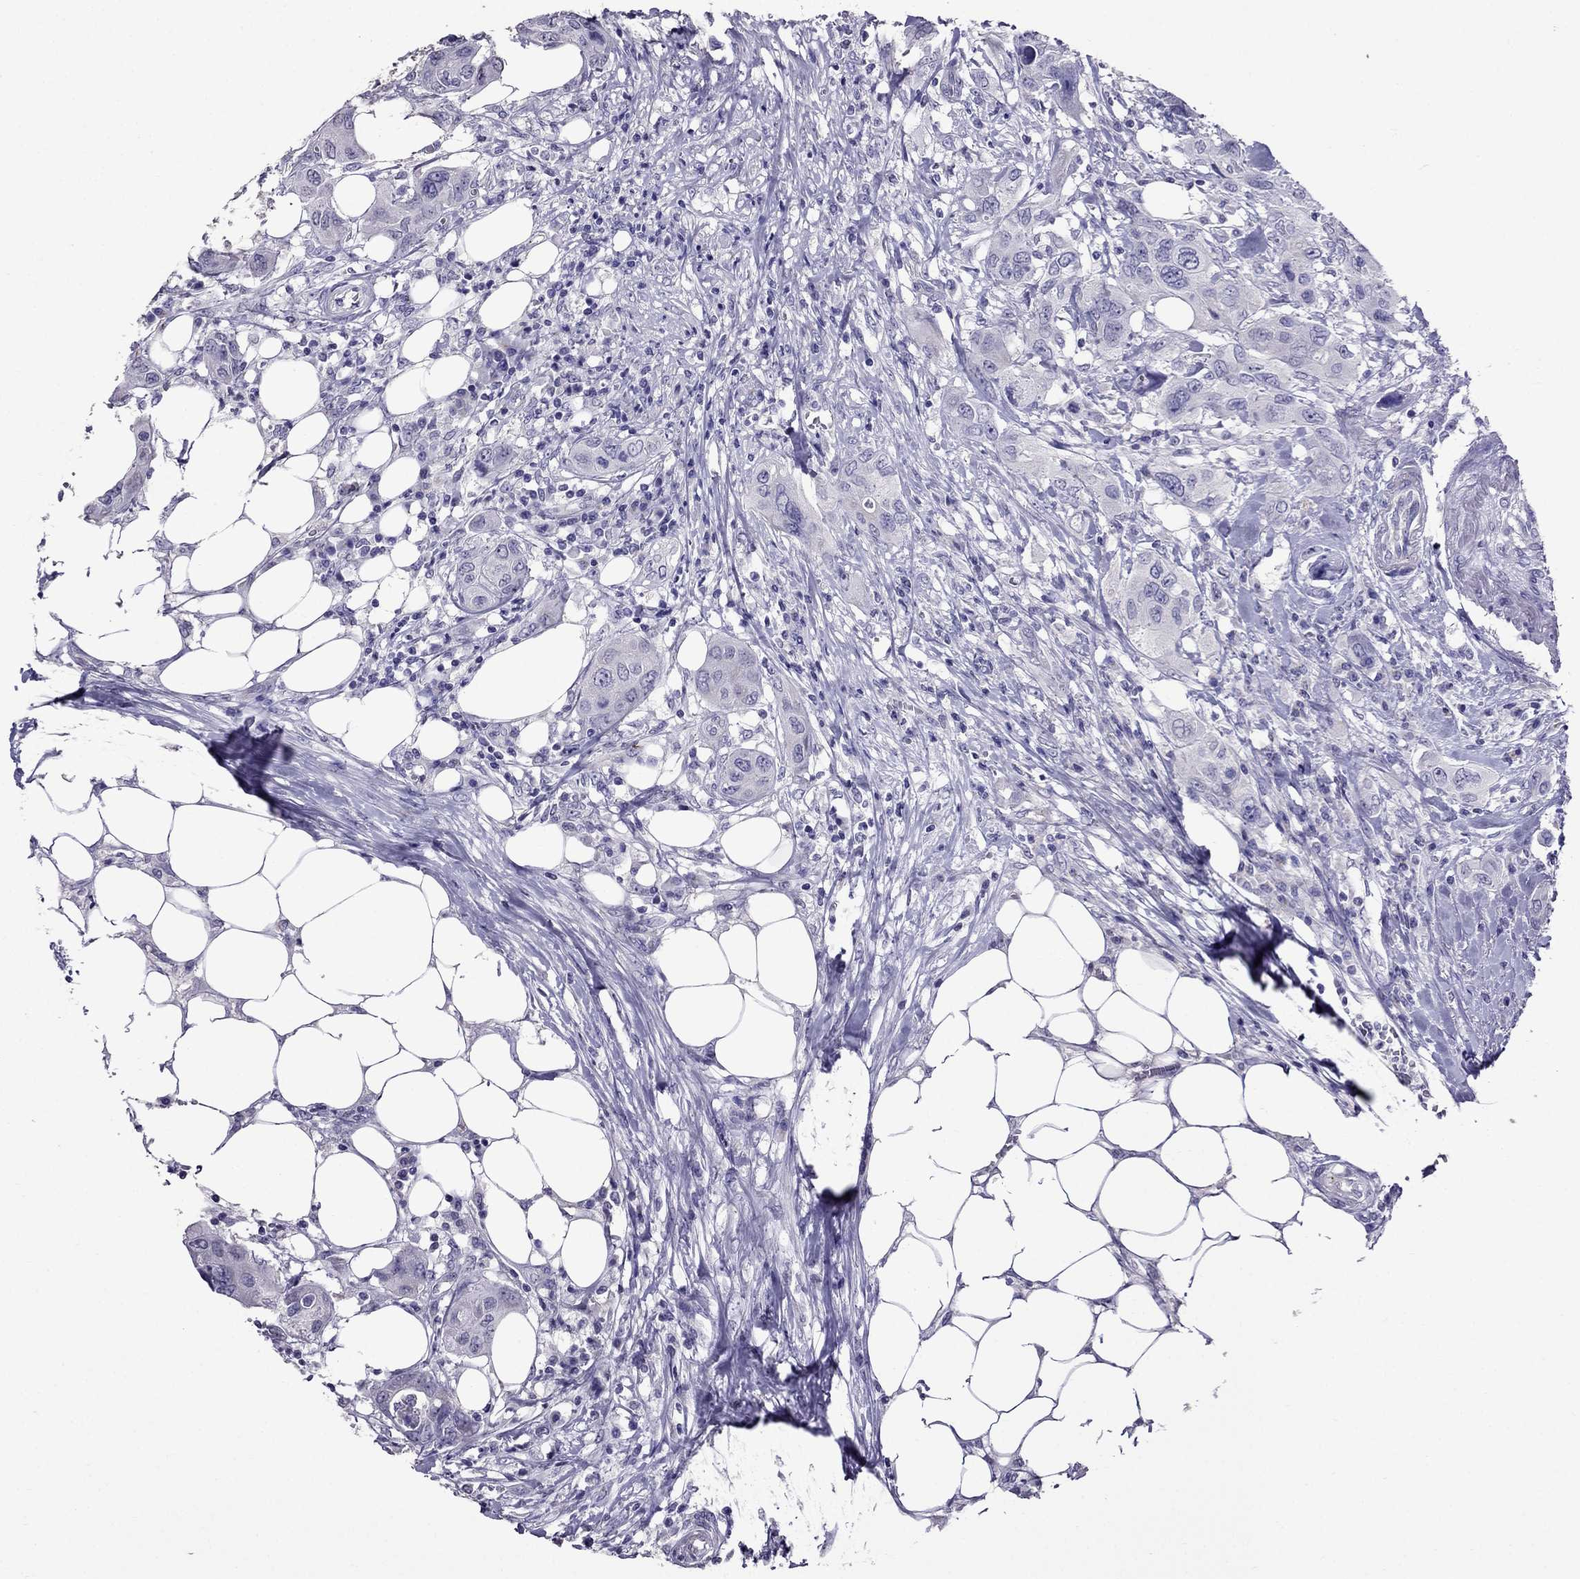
{"staining": {"intensity": "negative", "quantity": "none", "location": "none"}, "tissue": "urothelial cancer", "cell_type": "Tumor cells", "image_type": "cancer", "snomed": [{"axis": "morphology", "description": "Urothelial carcinoma, NOS"}, {"axis": "morphology", "description": "Urothelial carcinoma, High grade"}, {"axis": "topography", "description": "Urinary bladder"}], "caption": "The image shows no significant positivity in tumor cells of urothelial cancer.", "gene": "OXCT2", "patient": {"sex": "male", "age": 63}}